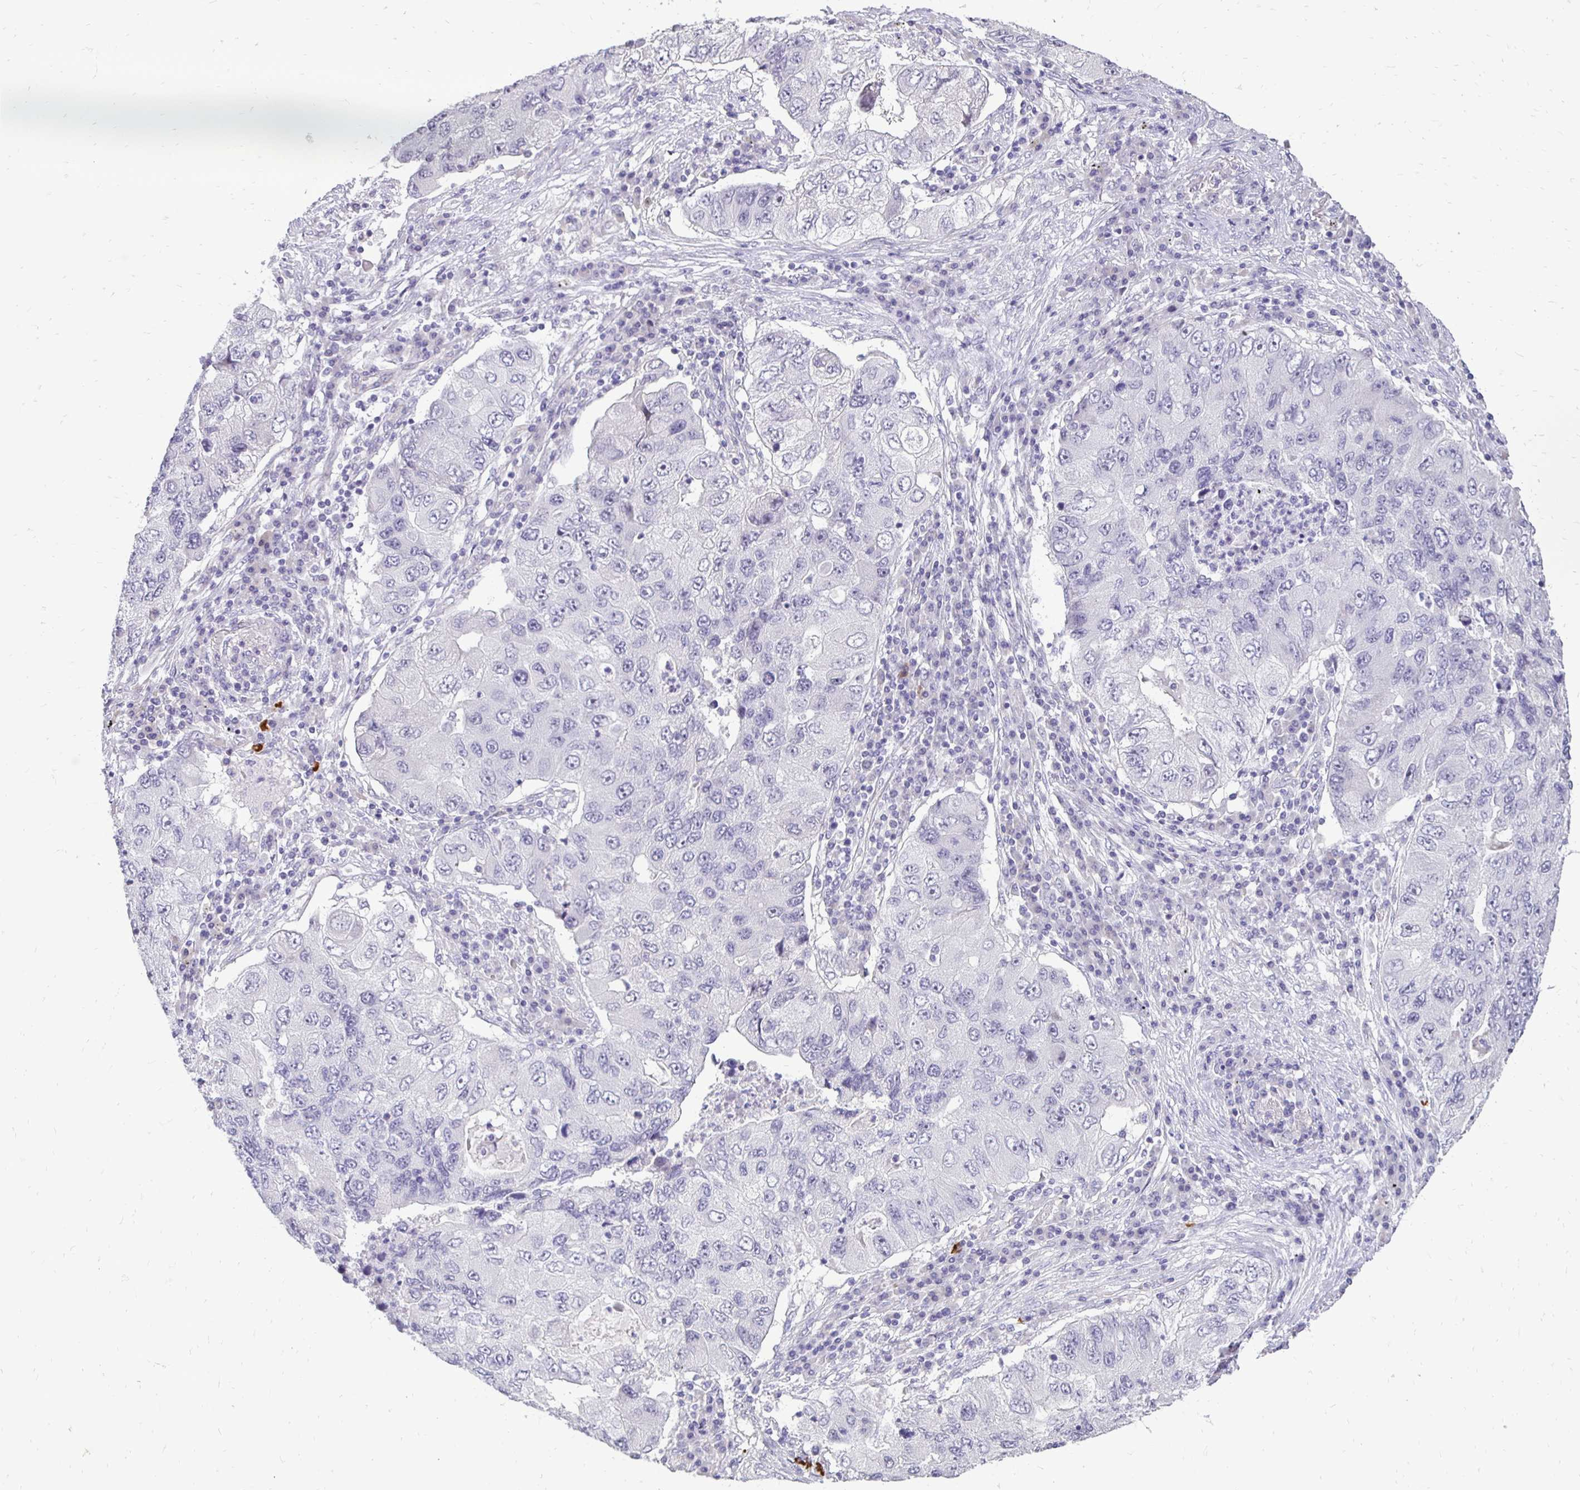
{"staining": {"intensity": "negative", "quantity": "none", "location": "none"}, "tissue": "lung cancer", "cell_type": "Tumor cells", "image_type": "cancer", "snomed": [{"axis": "morphology", "description": "Adenocarcinoma, NOS"}, {"axis": "morphology", "description": "Adenocarcinoma, metastatic, NOS"}, {"axis": "topography", "description": "Lymph node"}, {"axis": "topography", "description": "Lung"}], "caption": "A high-resolution micrograph shows IHC staining of lung cancer, which exhibits no significant staining in tumor cells.", "gene": "GAS2", "patient": {"sex": "female", "age": 54}}